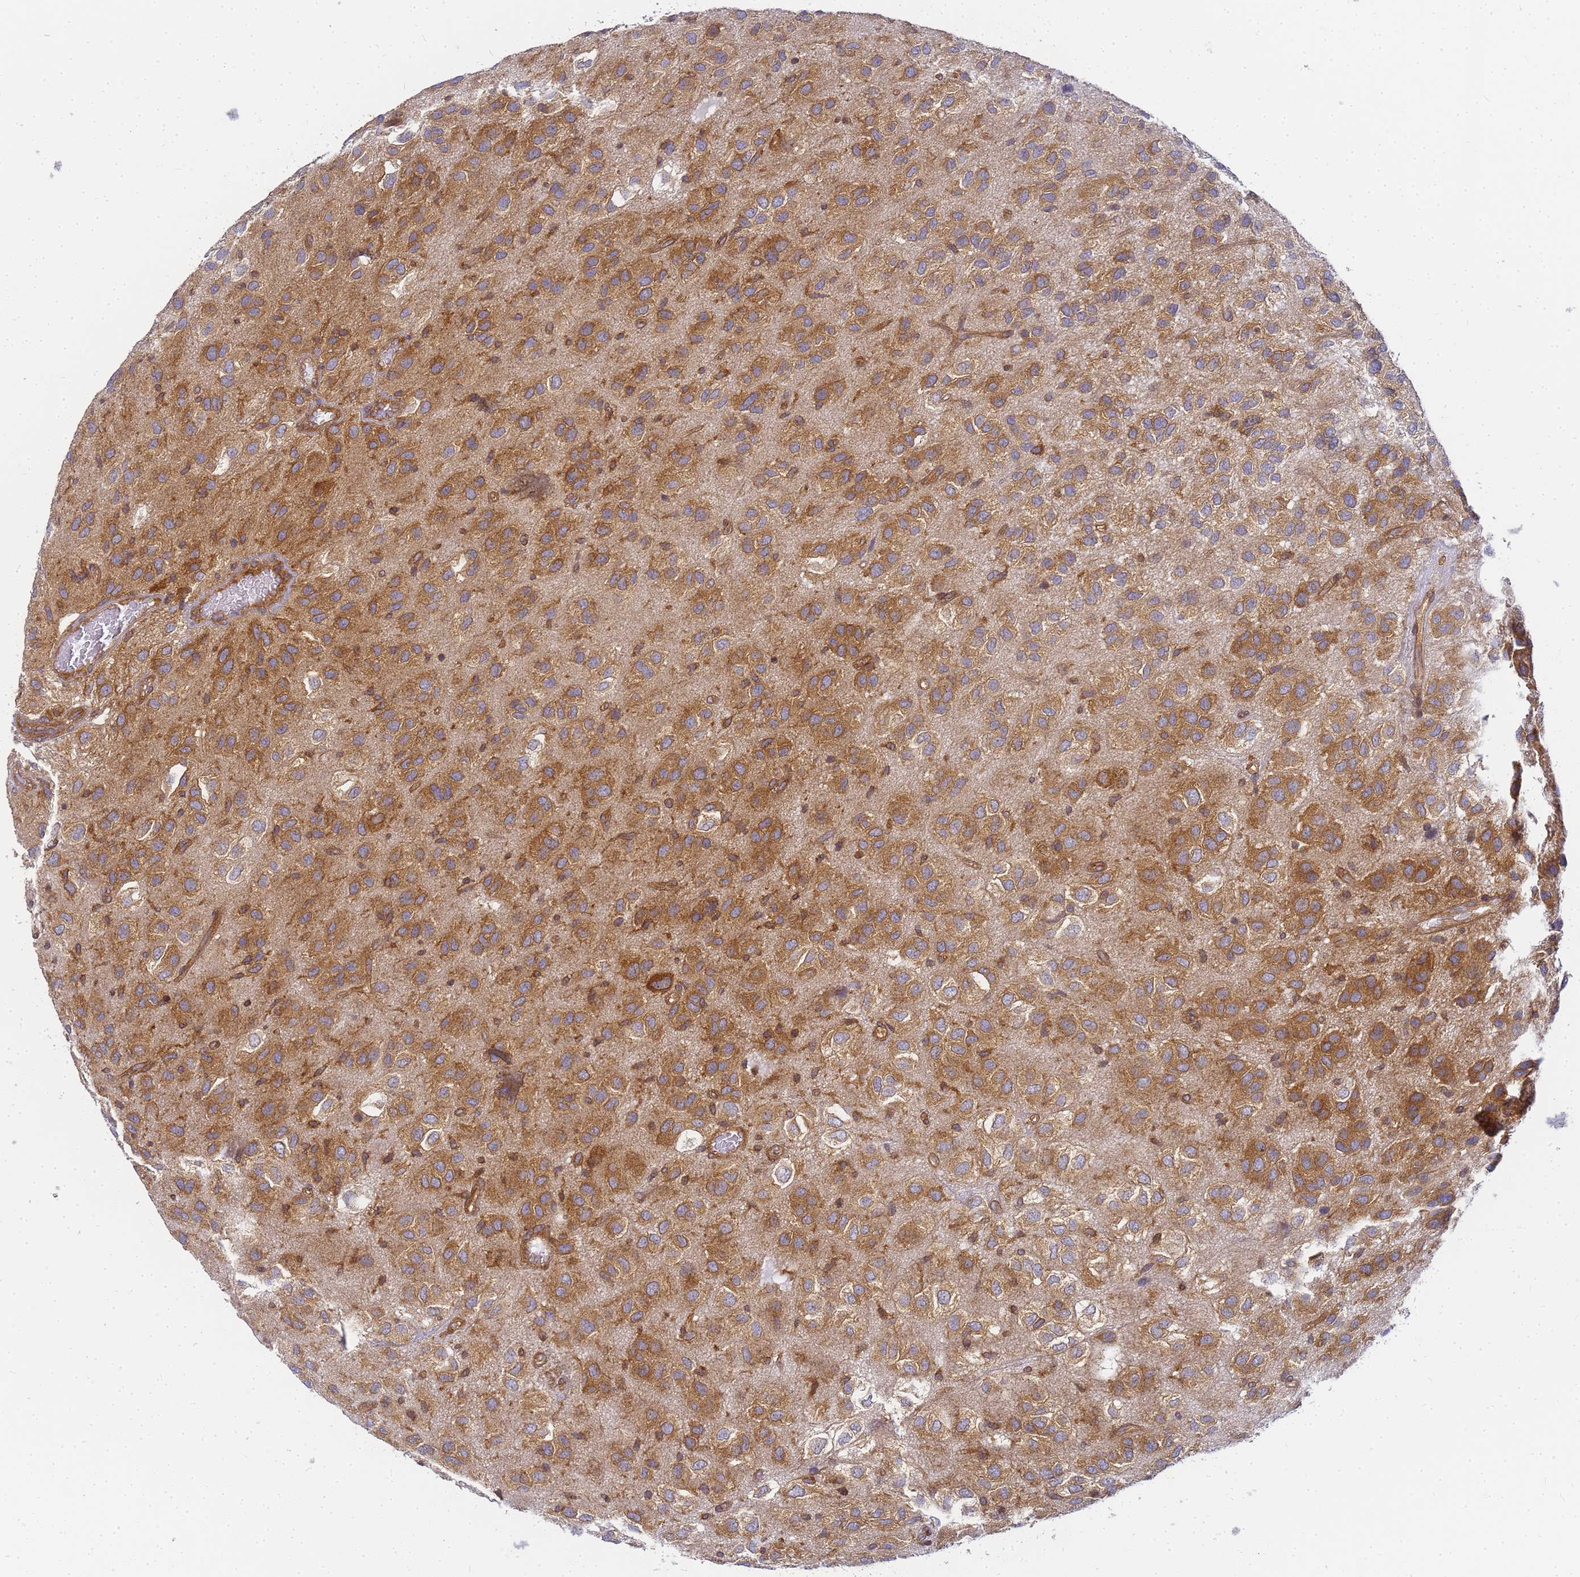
{"staining": {"intensity": "moderate", "quantity": ">75%", "location": "cytoplasmic/membranous"}, "tissue": "glioma", "cell_type": "Tumor cells", "image_type": "cancer", "snomed": [{"axis": "morphology", "description": "Glioma, malignant, Low grade"}, {"axis": "topography", "description": "Brain"}], "caption": "About >75% of tumor cells in human glioma show moderate cytoplasmic/membranous protein expression as visualized by brown immunohistochemical staining.", "gene": "CHM", "patient": {"sex": "male", "age": 66}}